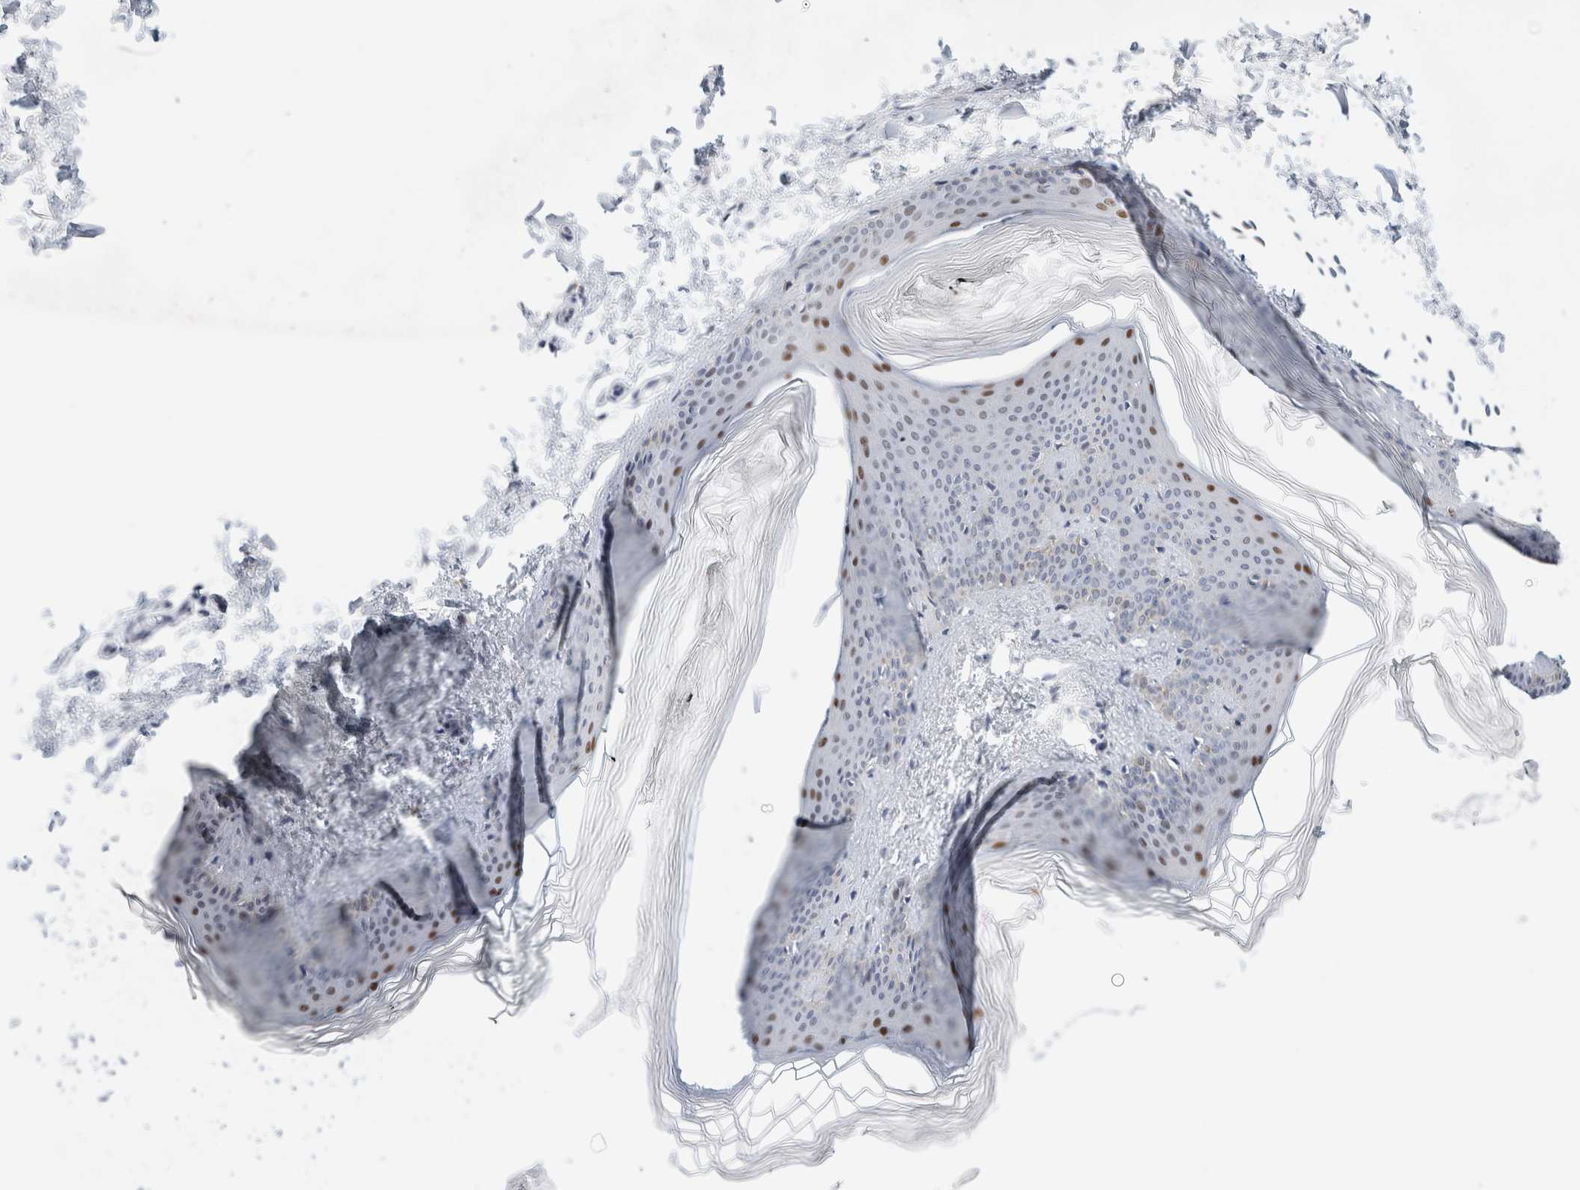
{"staining": {"intensity": "negative", "quantity": "none", "location": "none"}, "tissue": "skin", "cell_type": "Fibroblasts", "image_type": "normal", "snomed": [{"axis": "morphology", "description": "Normal tissue, NOS"}, {"axis": "topography", "description": "Skin"}], "caption": "DAB (3,3'-diaminobenzidine) immunohistochemical staining of normal skin displays no significant positivity in fibroblasts.", "gene": "KNL1", "patient": {"sex": "female", "age": 27}}